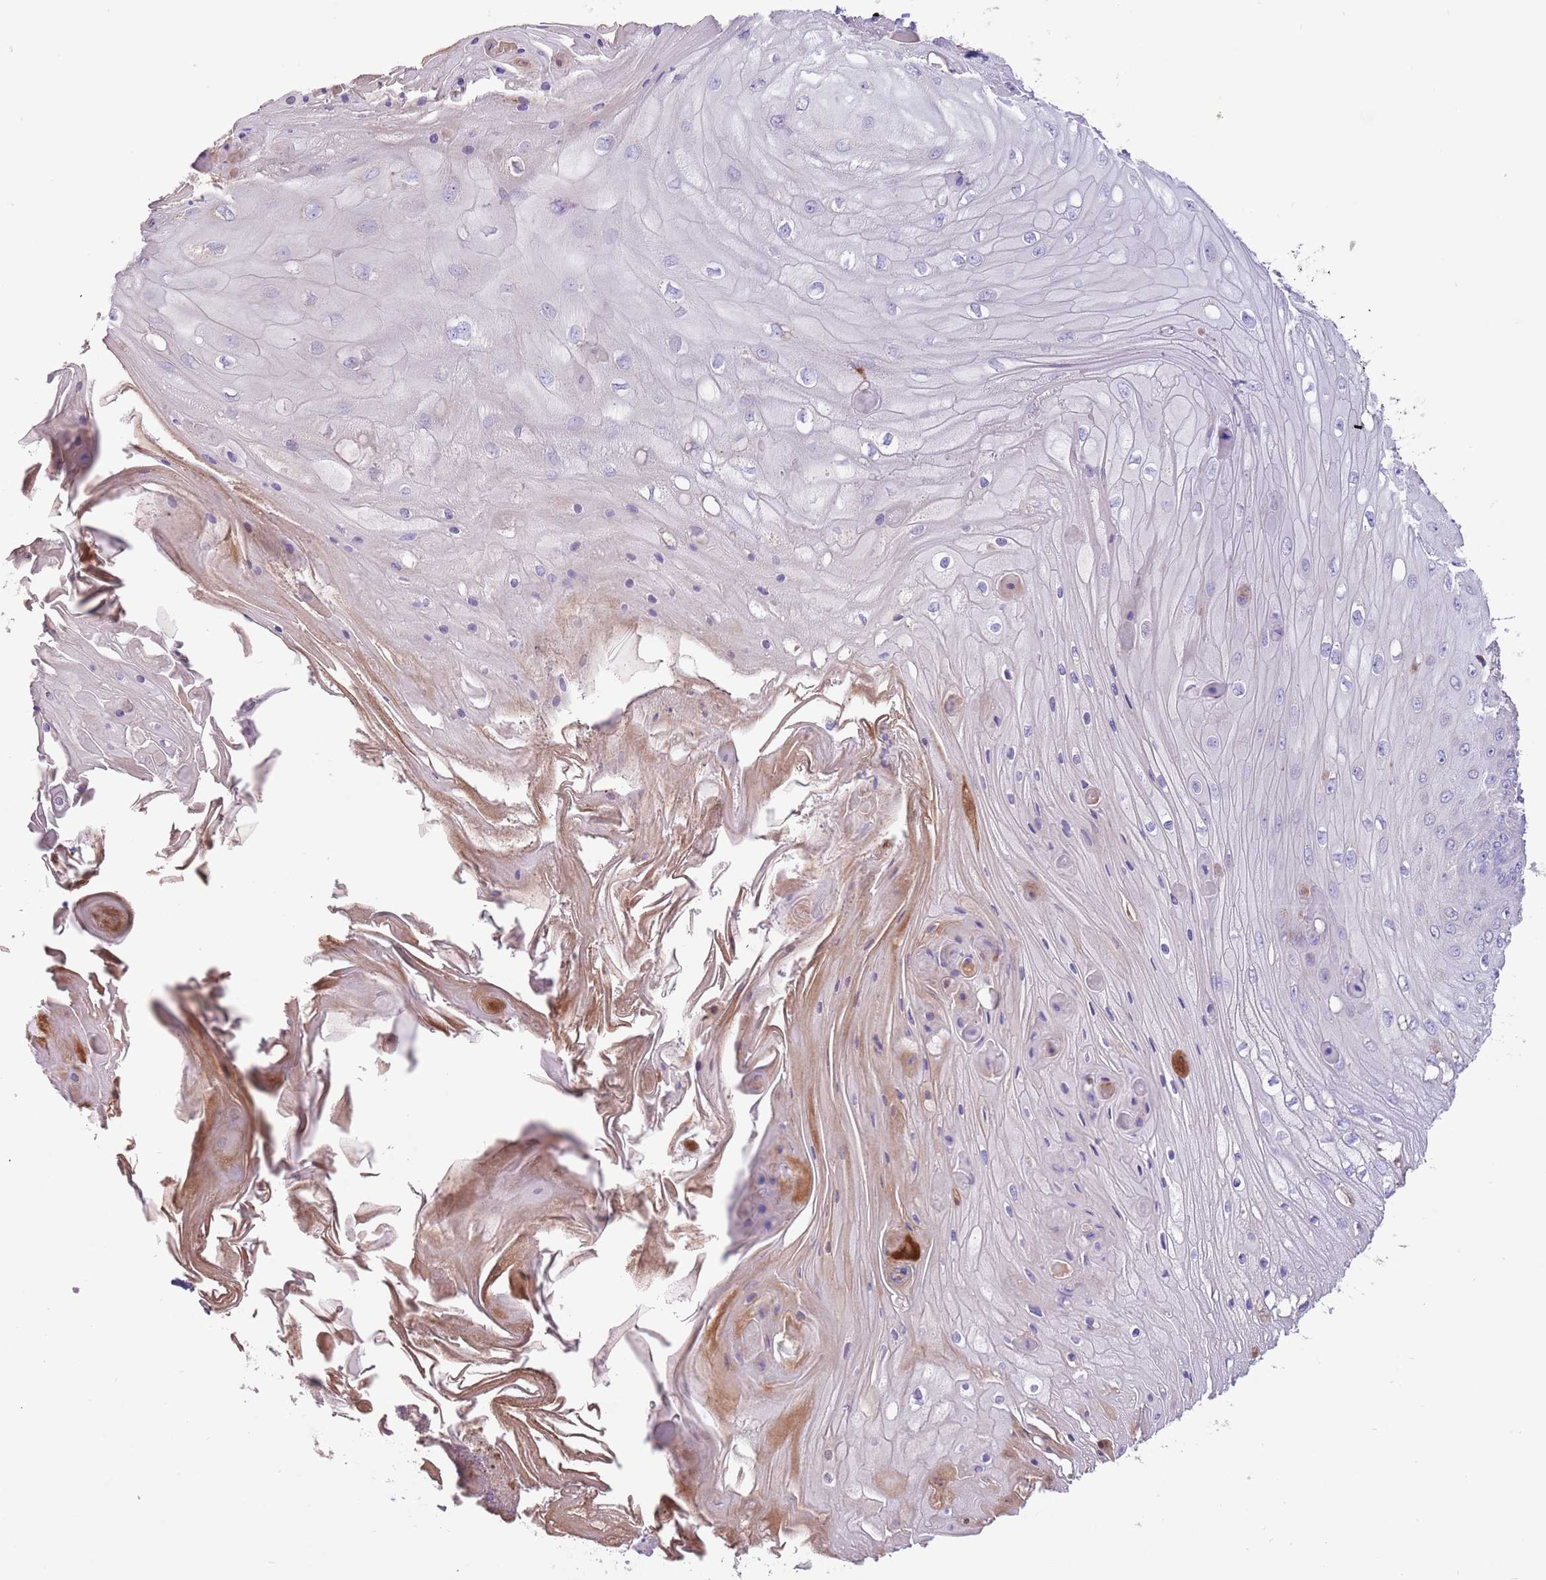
{"staining": {"intensity": "negative", "quantity": "none", "location": "none"}, "tissue": "skin cancer", "cell_type": "Tumor cells", "image_type": "cancer", "snomed": [{"axis": "morphology", "description": "Squamous cell carcinoma, NOS"}, {"axis": "topography", "description": "Skin"}], "caption": "The micrograph displays no staining of tumor cells in skin cancer (squamous cell carcinoma).", "gene": "DOCK6", "patient": {"sex": "male", "age": 70}}